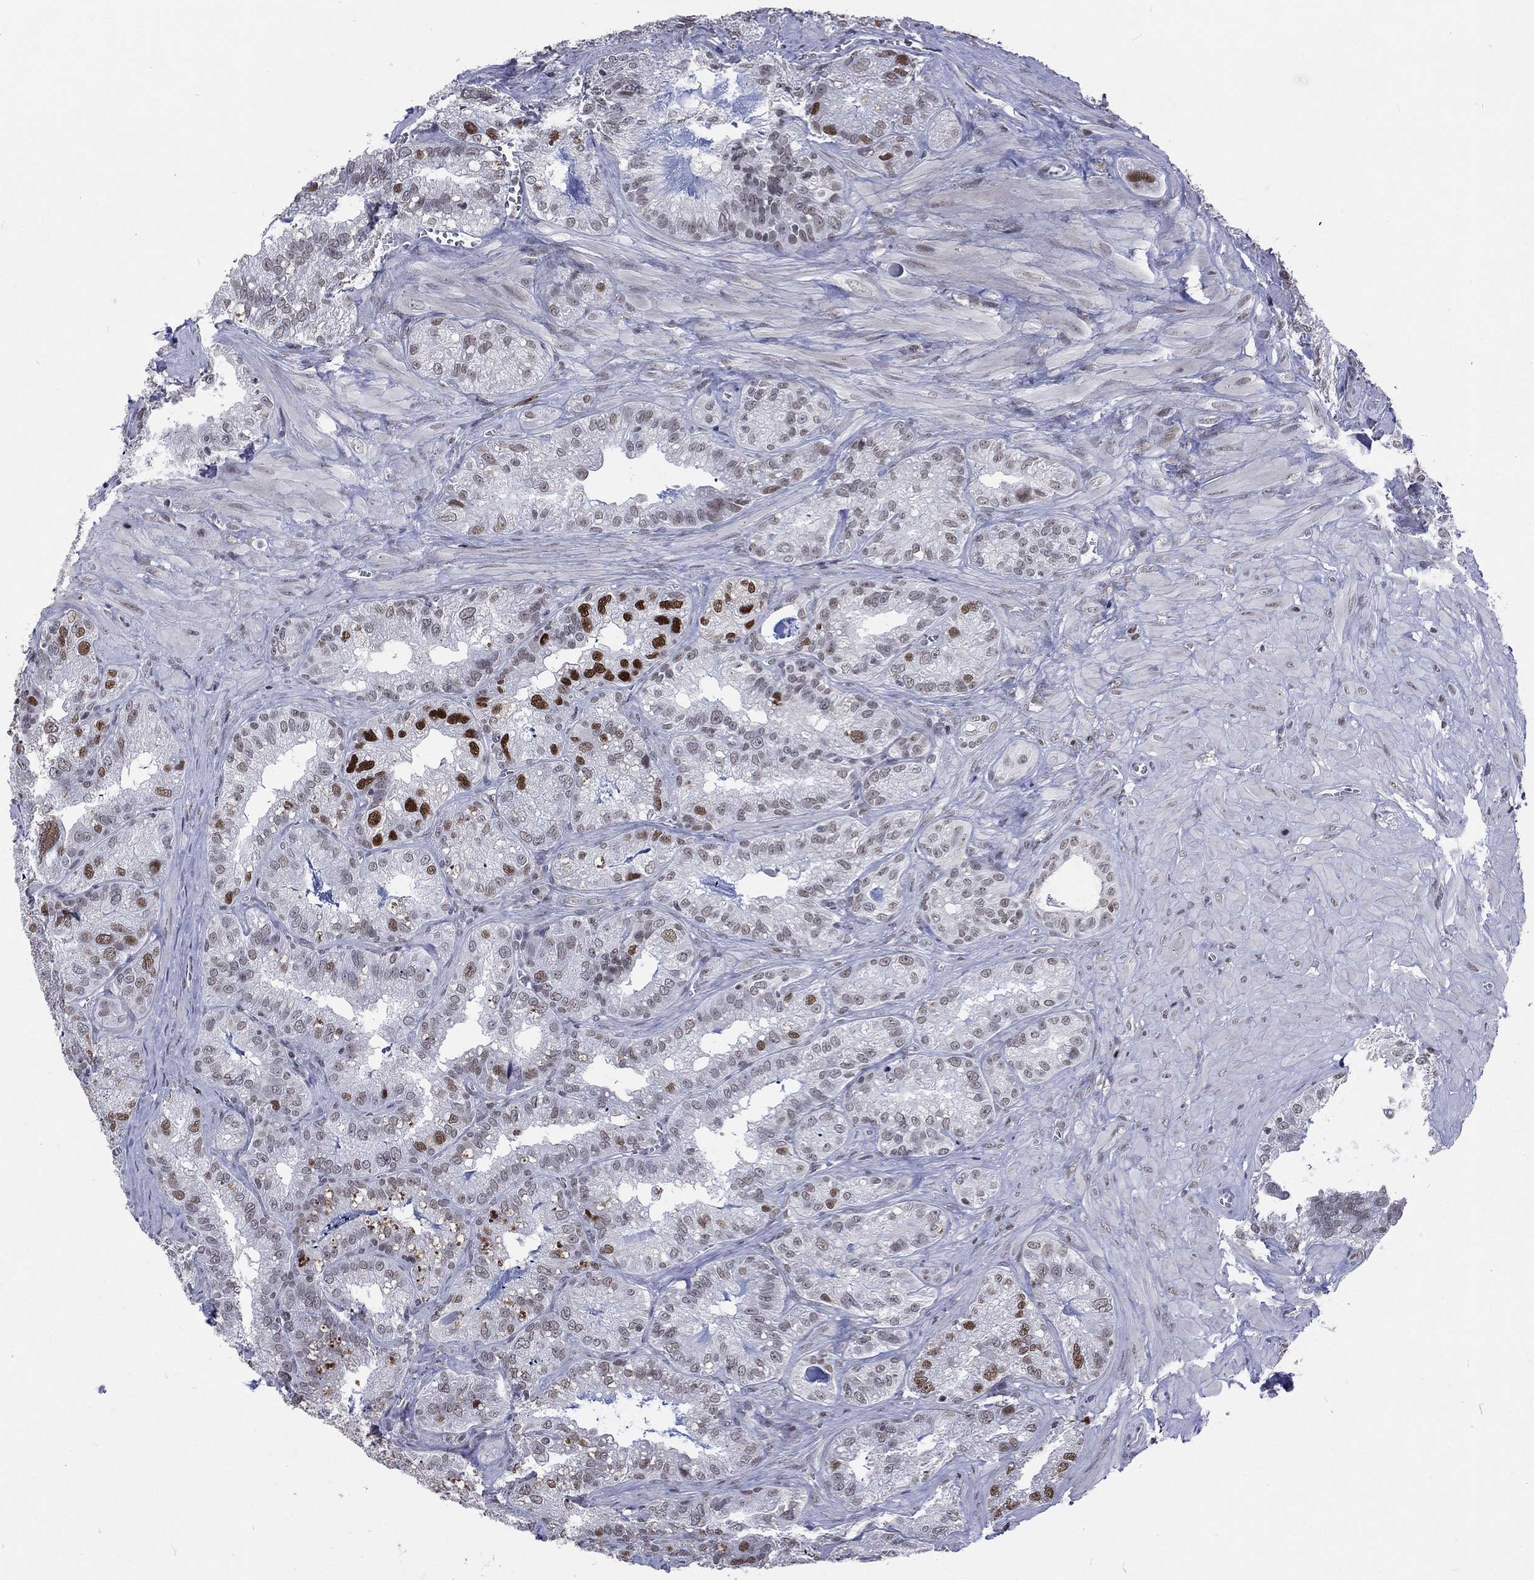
{"staining": {"intensity": "strong", "quantity": "<25%", "location": "nuclear"}, "tissue": "seminal vesicle", "cell_type": "Glandular cells", "image_type": "normal", "snomed": [{"axis": "morphology", "description": "Normal tissue, NOS"}, {"axis": "topography", "description": "Seminal veicle"}], "caption": "This image exhibits IHC staining of benign seminal vesicle, with medium strong nuclear positivity in approximately <25% of glandular cells.", "gene": "HCFC1", "patient": {"sex": "male", "age": 57}}